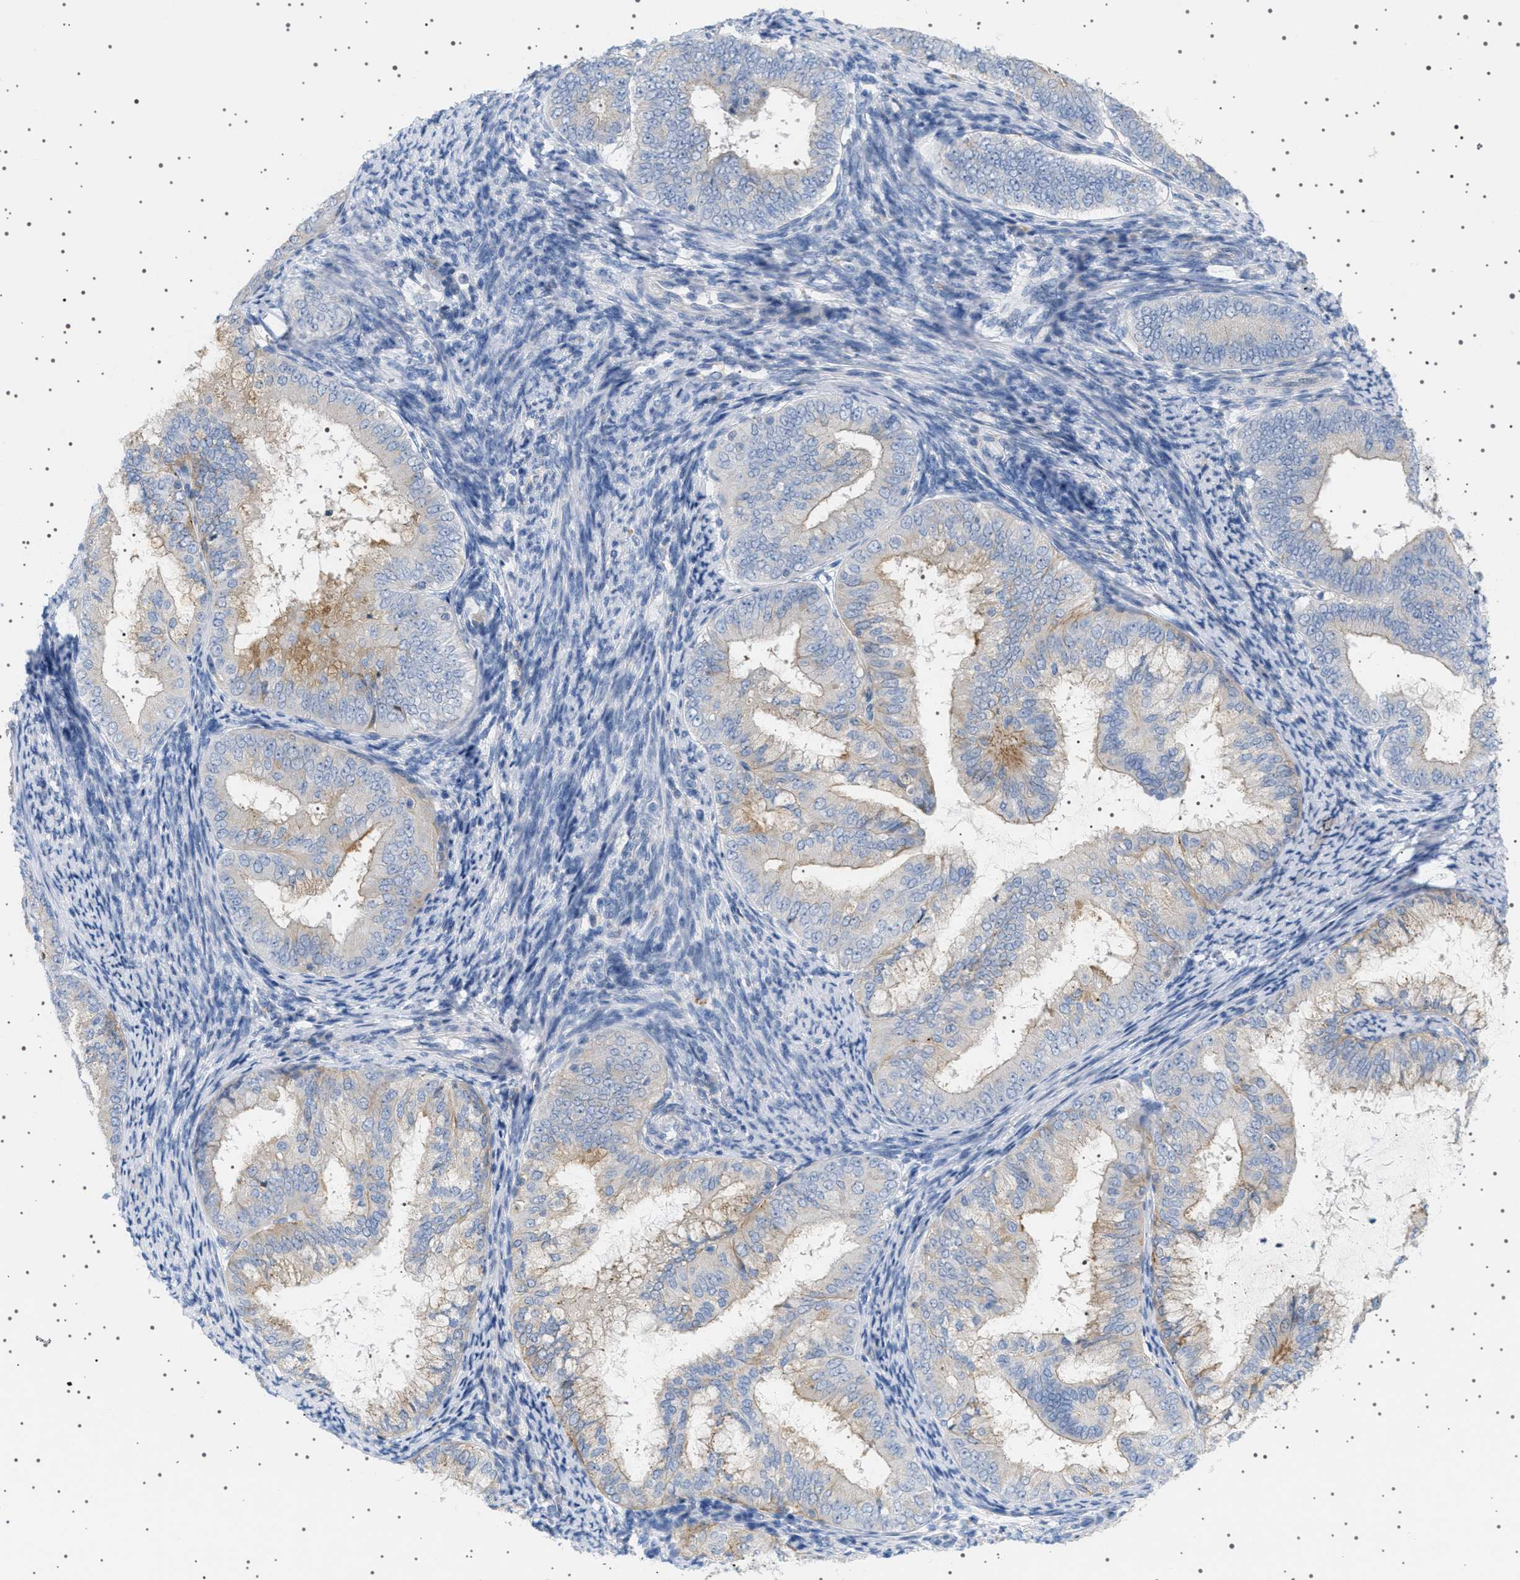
{"staining": {"intensity": "moderate", "quantity": "<25%", "location": "cytoplasmic/membranous"}, "tissue": "endometrial cancer", "cell_type": "Tumor cells", "image_type": "cancer", "snomed": [{"axis": "morphology", "description": "Adenocarcinoma, NOS"}, {"axis": "topography", "description": "Endometrium"}], "caption": "Immunohistochemistry of endometrial adenocarcinoma demonstrates low levels of moderate cytoplasmic/membranous expression in approximately <25% of tumor cells.", "gene": "ADCY10", "patient": {"sex": "female", "age": 63}}